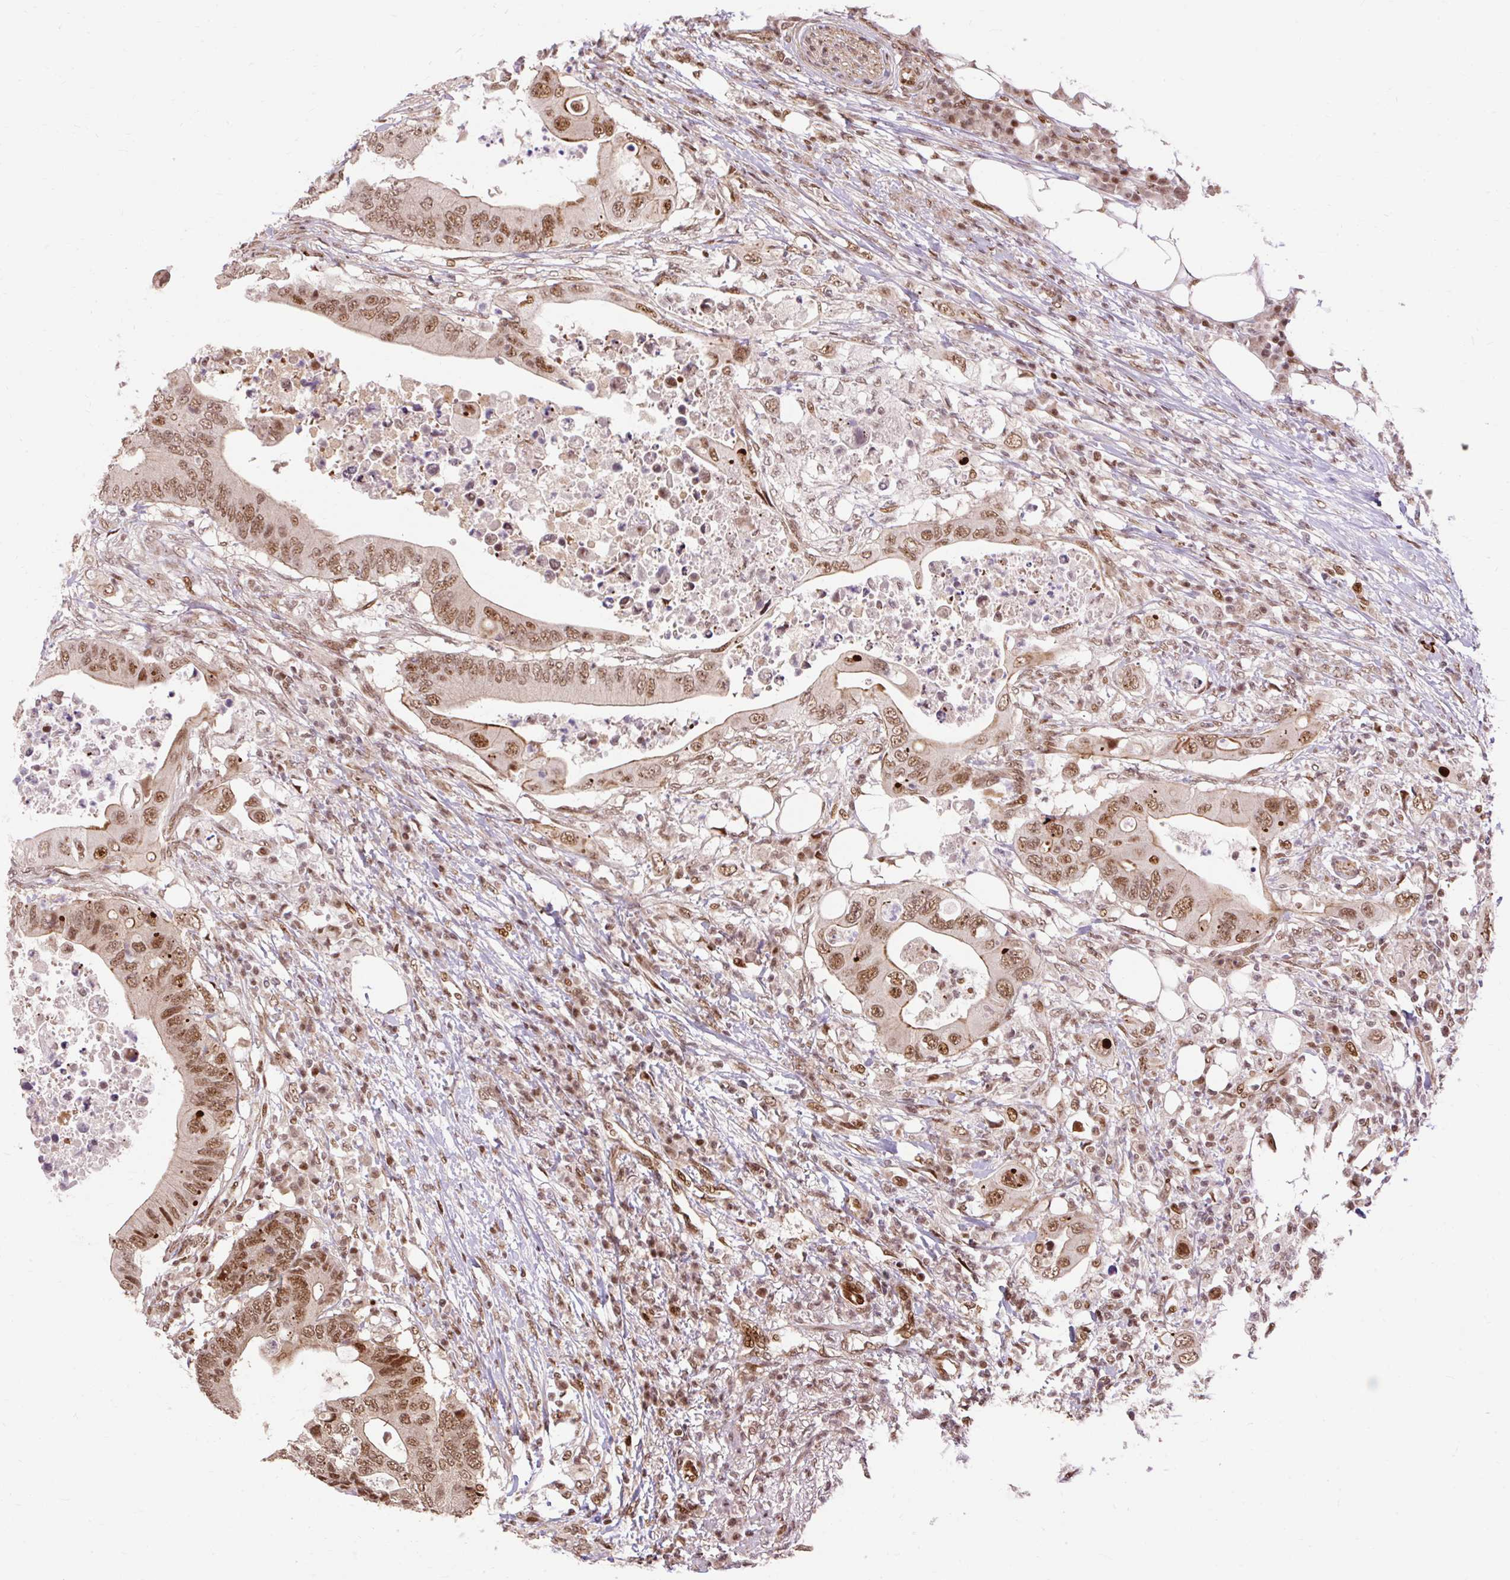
{"staining": {"intensity": "moderate", "quantity": ">75%", "location": "nuclear"}, "tissue": "colorectal cancer", "cell_type": "Tumor cells", "image_type": "cancer", "snomed": [{"axis": "morphology", "description": "Adenocarcinoma, NOS"}, {"axis": "topography", "description": "Colon"}], "caption": "The histopathology image demonstrates immunohistochemical staining of adenocarcinoma (colorectal). There is moderate nuclear staining is present in about >75% of tumor cells.", "gene": "MECOM", "patient": {"sex": "male", "age": 71}}